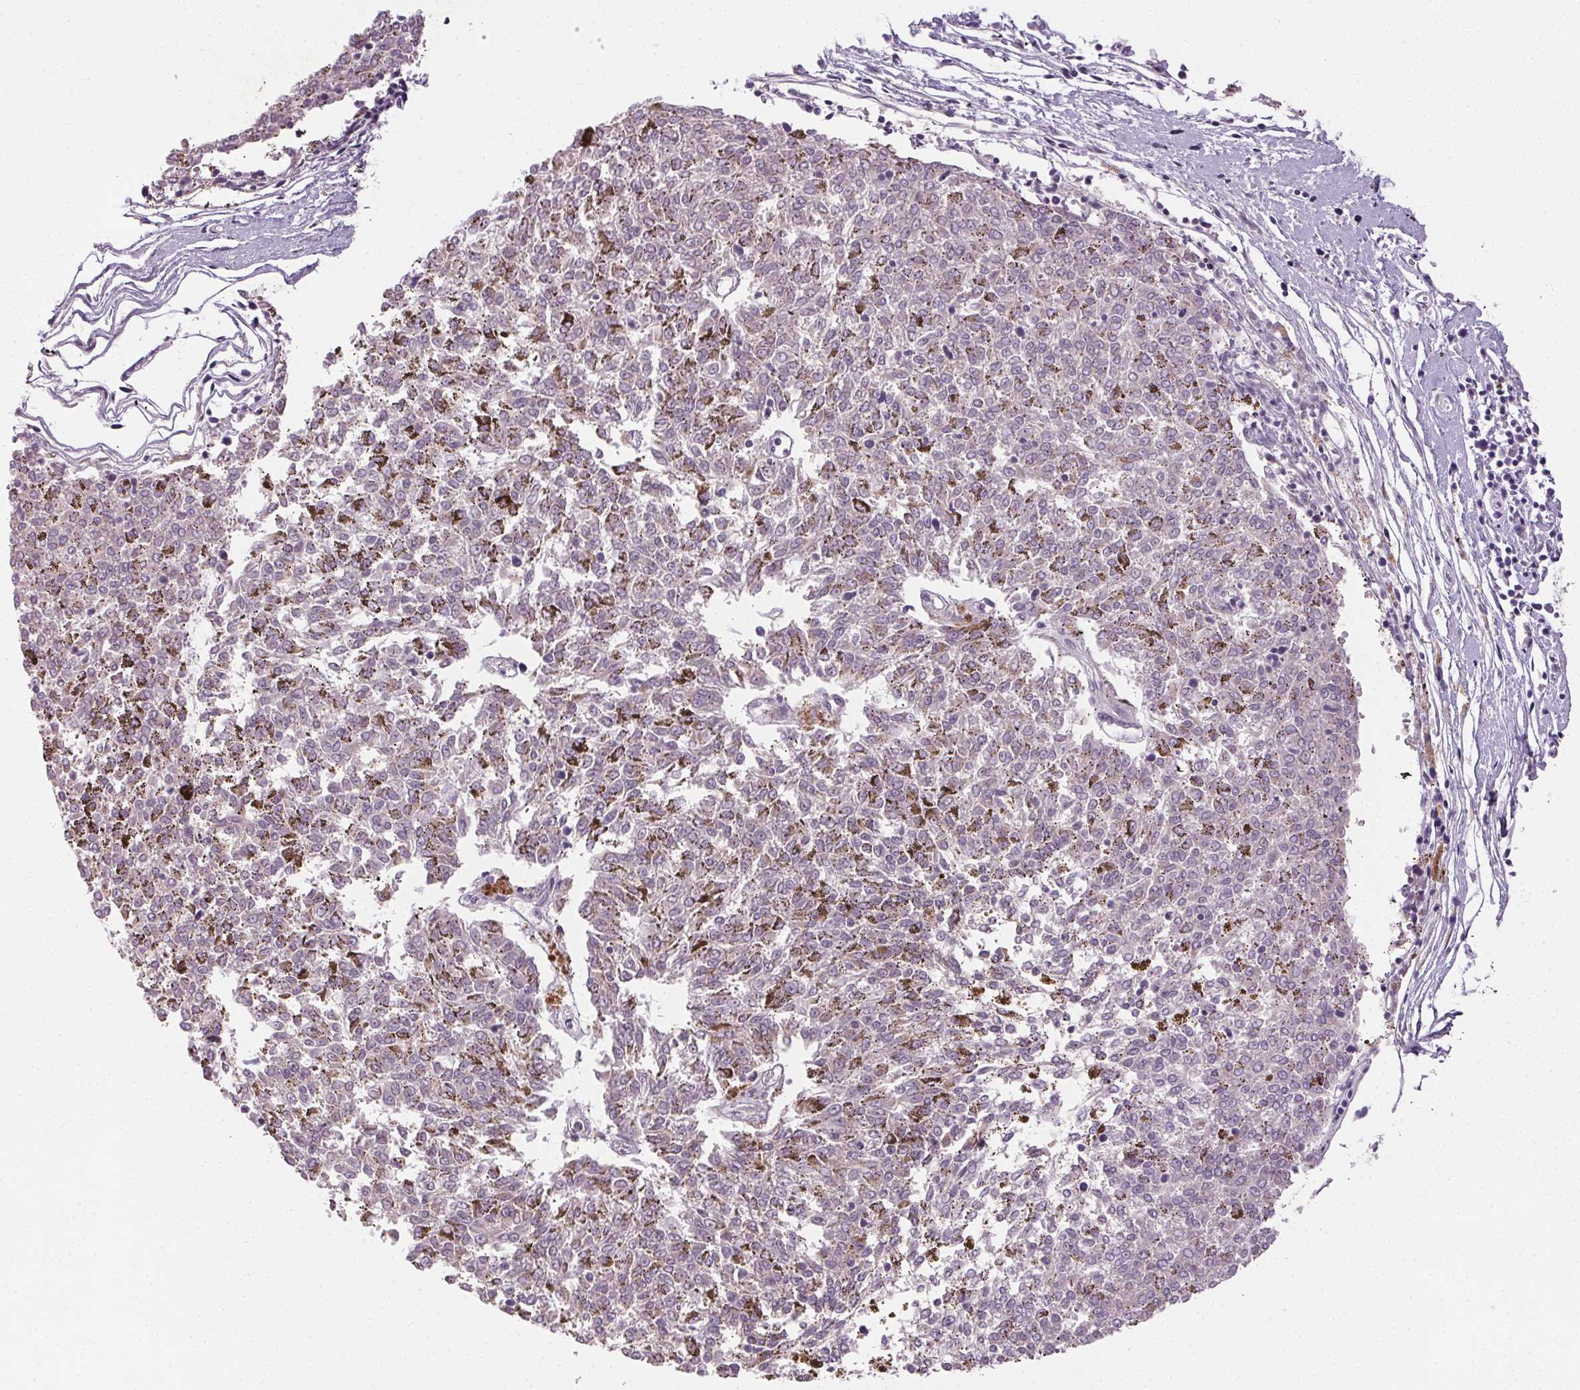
{"staining": {"intensity": "negative", "quantity": "none", "location": "none"}, "tissue": "melanoma", "cell_type": "Tumor cells", "image_type": "cancer", "snomed": [{"axis": "morphology", "description": "Malignant melanoma, NOS"}, {"axis": "topography", "description": "Skin"}], "caption": "This is a image of IHC staining of melanoma, which shows no staining in tumor cells. Brightfield microscopy of IHC stained with DAB (3,3'-diaminobenzidine) (brown) and hematoxylin (blue), captured at high magnification.", "gene": "FAM168A", "patient": {"sex": "female", "age": 72}}